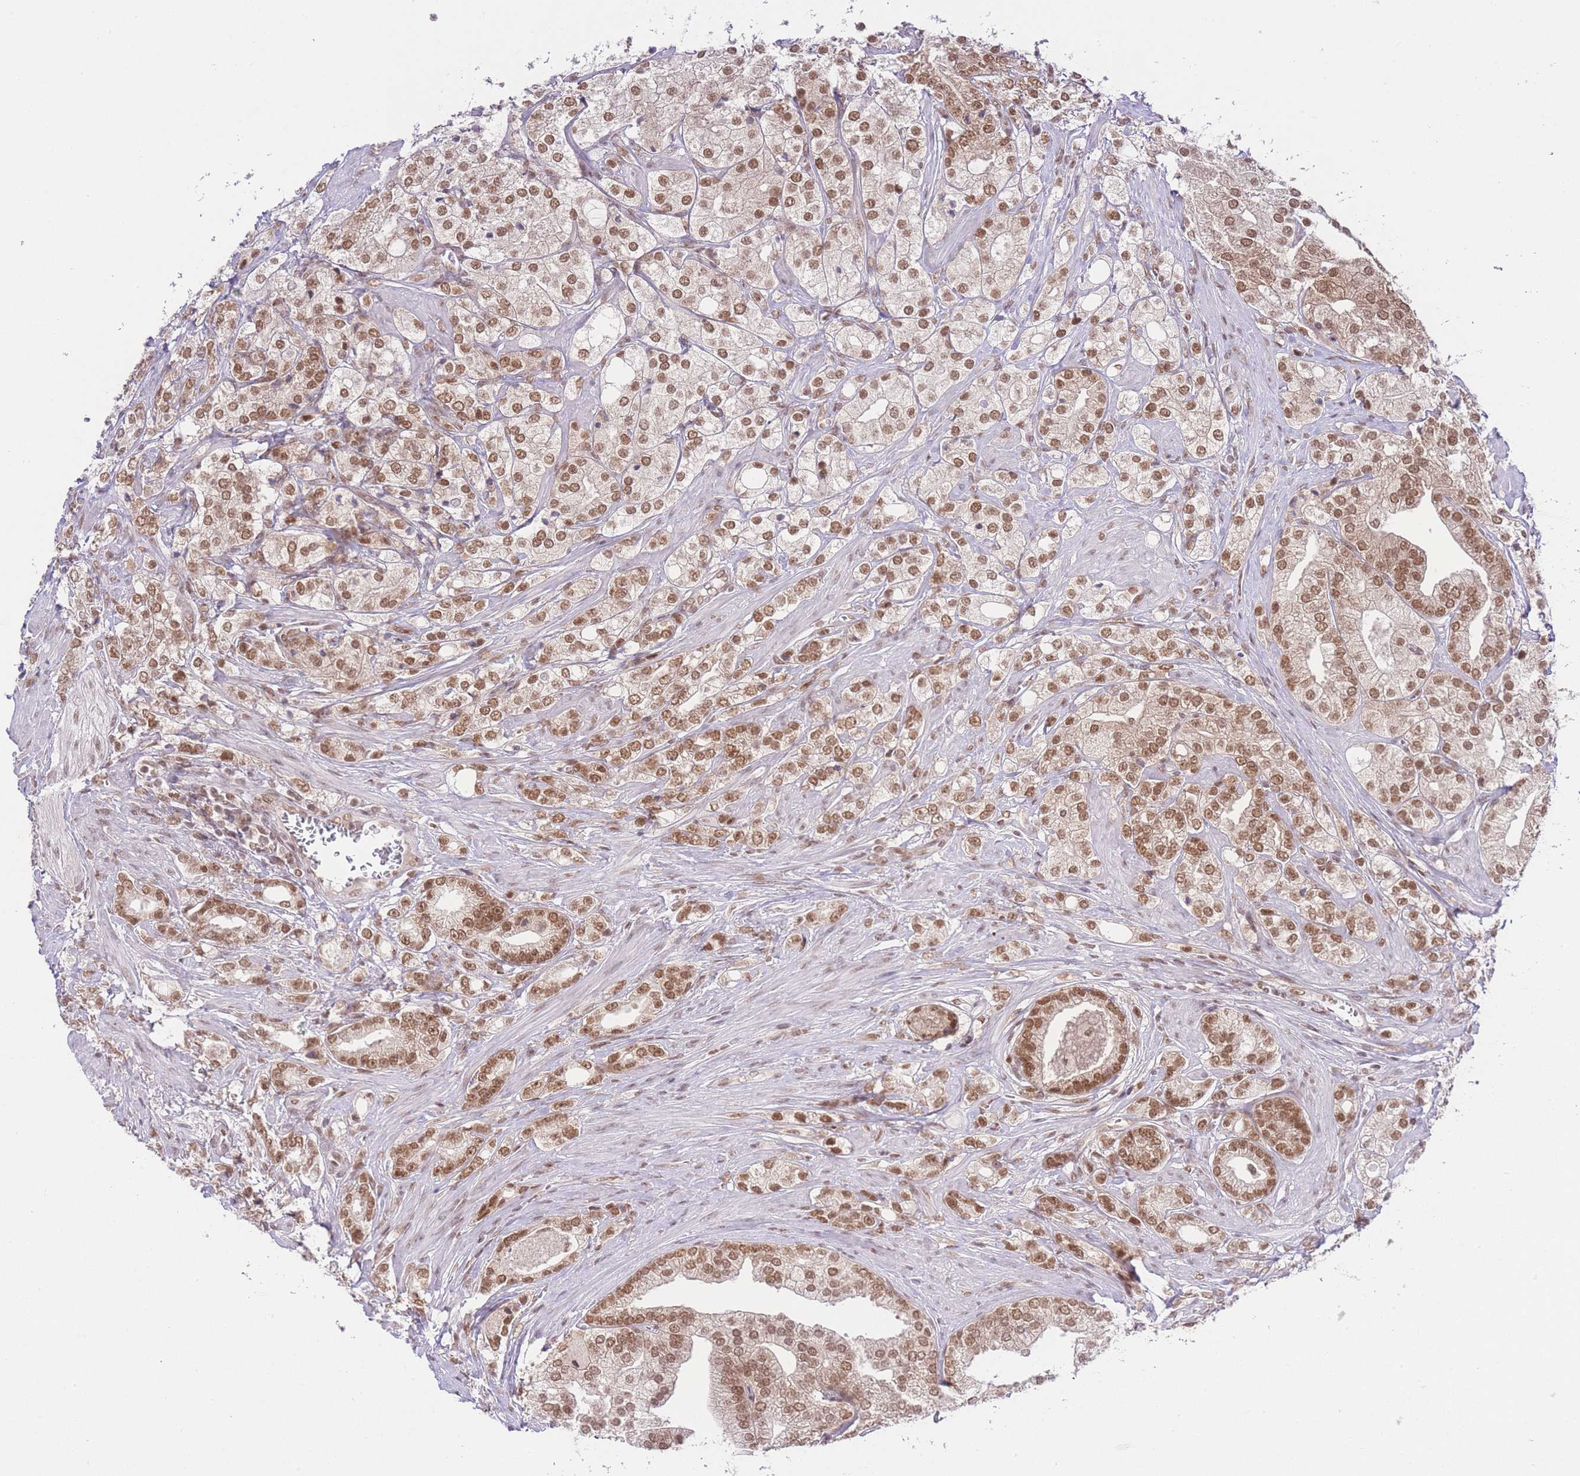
{"staining": {"intensity": "moderate", "quantity": ">75%", "location": "nuclear"}, "tissue": "prostate cancer", "cell_type": "Tumor cells", "image_type": "cancer", "snomed": [{"axis": "morphology", "description": "Adenocarcinoma, High grade"}, {"axis": "topography", "description": "Prostate"}], "caption": "DAB immunohistochemical staining of prostate cancer exhibits moderate nuclear protein positivity in approximately >75% of tumor cells.", "gene": "TMED3", "patient": {"sex": "male", "age": 50}}